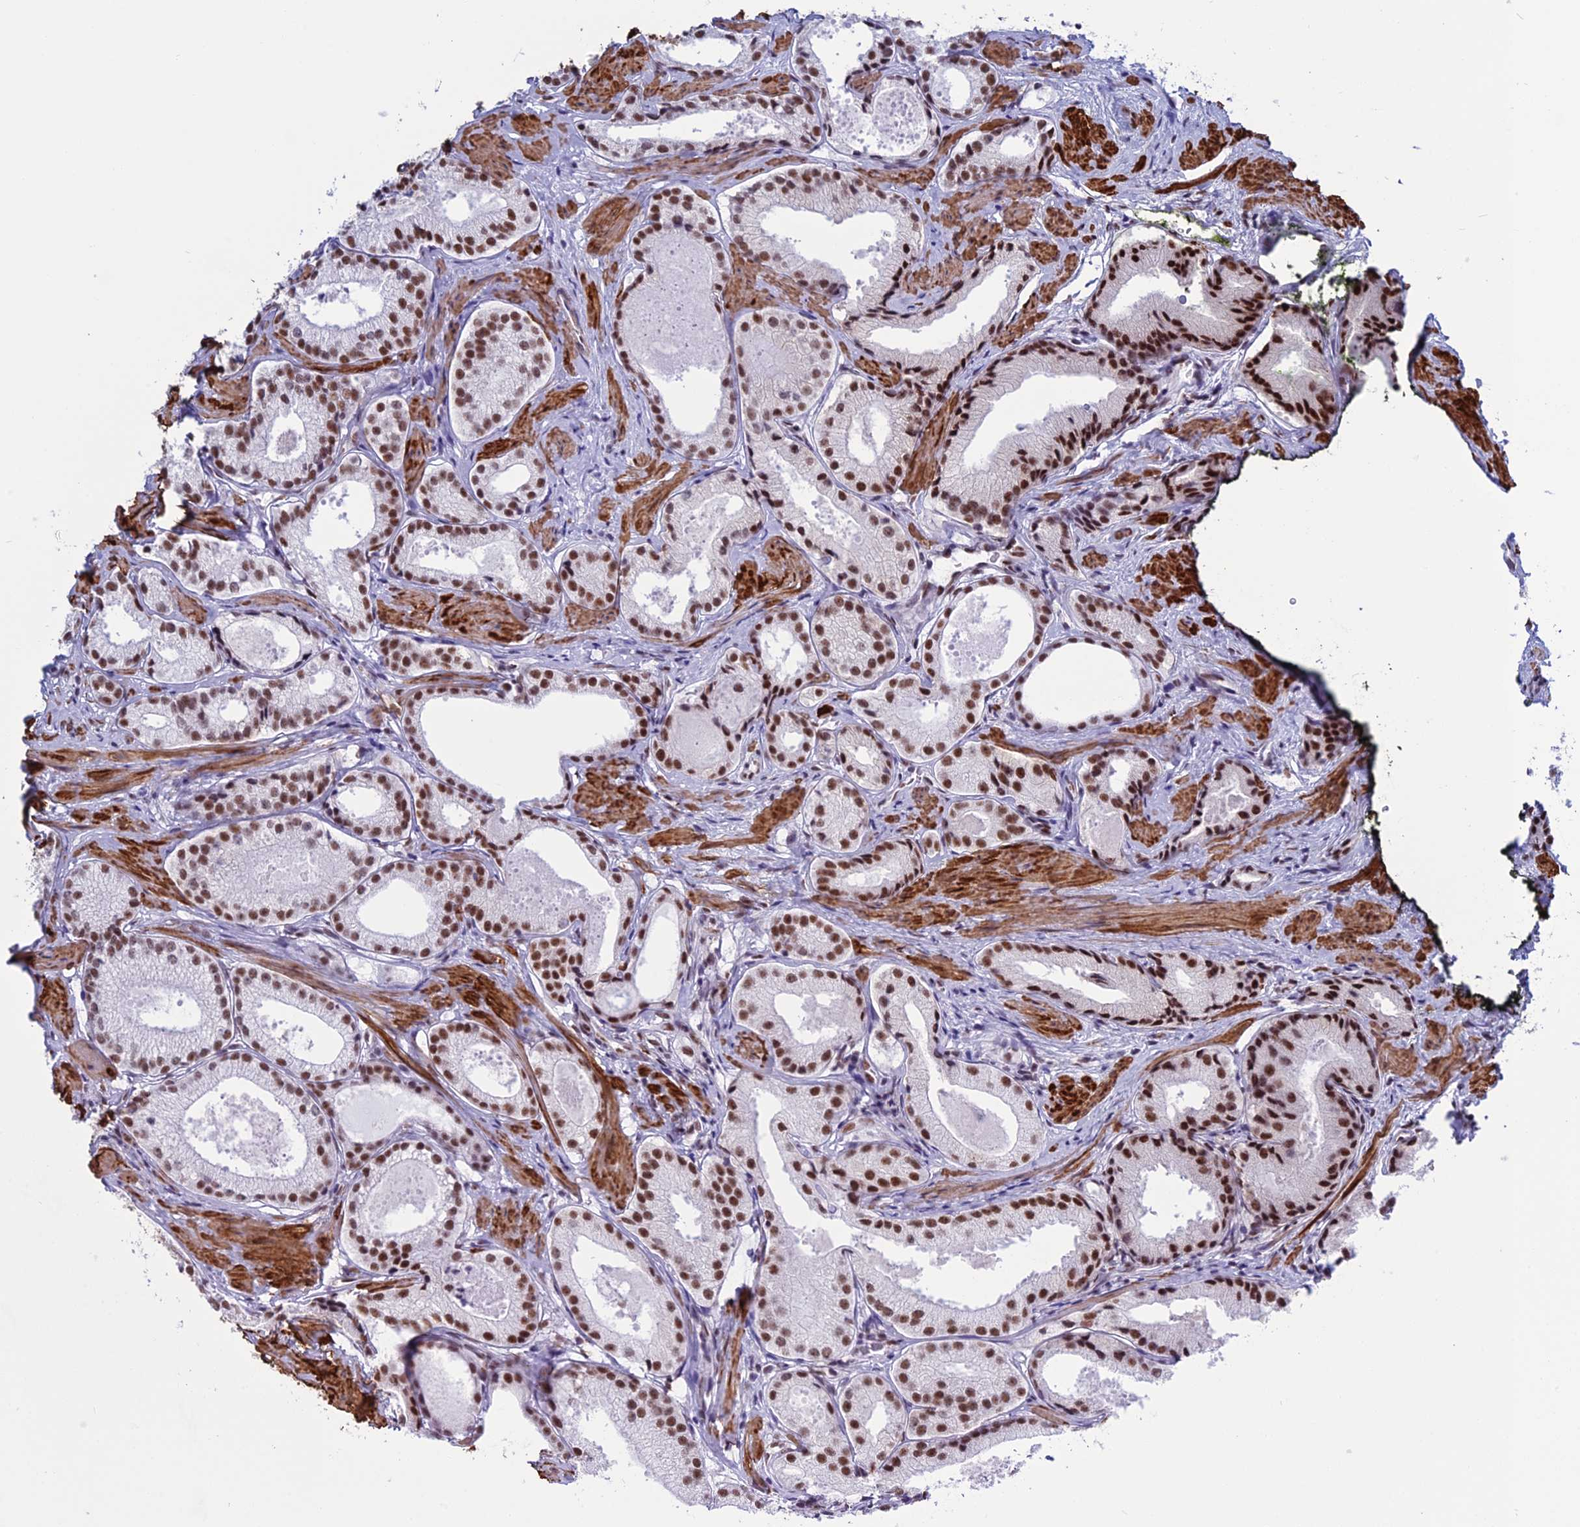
{"staining": {"intensity": "strong", "quantity": "25%-75%", "location": "nuclear"}, "tissue": "prostate cancer", "cell_type": "Tumor cells", "image_type": "cancer", "snomed": [{"axis": "morphology", "description": "Adenocarcinoma, Low grade"}, {"axis": "topography", "description": "Prostate"}], "caption": "Immunohistochemical staining of human prostate low-grade adenocarcinoma exhibits high levels of strong nuclear protein staining in approximately 25%-75% of tumor cells.", "gene": "U2AF1", "patient": {"sex": "male", "age": 57}}